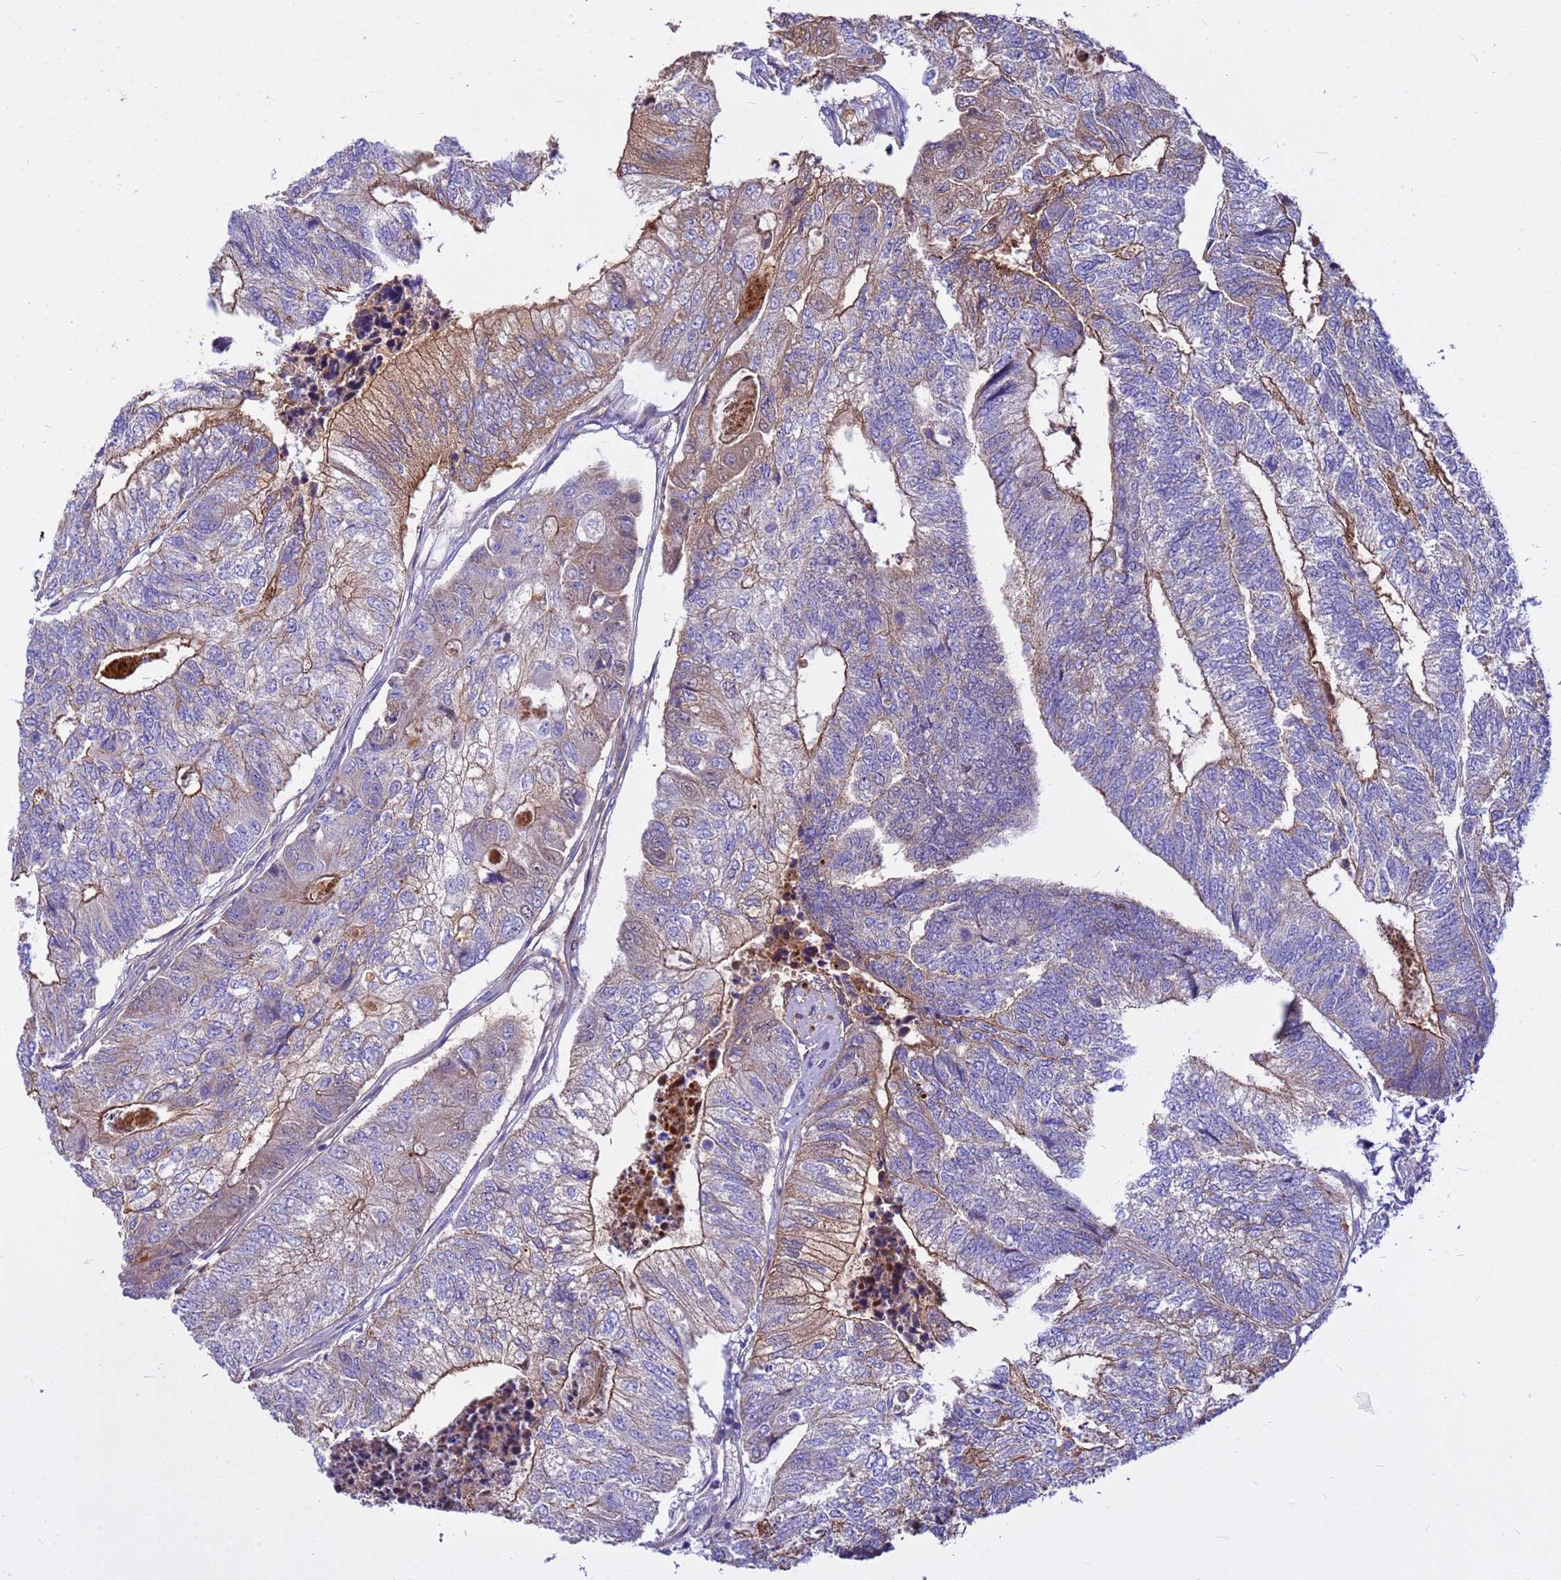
{"staining": {"intensity": "moderate", "quantity": "25%-75%", "location": "cytoplasmic/membranous"}, "tissue": "colorectal cancer", "cell_type": "Tumor cells", "image_type": "cancer", "snomed": [{"axis": "morphology", "description": "Adenocarcinoma, NOS"}, {"axis": "topography", "description": "Colon"}], "caption": "Colorectal cancer (adenocarcinoma) was stained to show a protein in brown. There is medium levels of moderate cytoplasmic/membranous staining in approximately 25%-75% of tumor cells.", "gene": "CRHBP", "patient": {"sex": "female", "age": 67}}